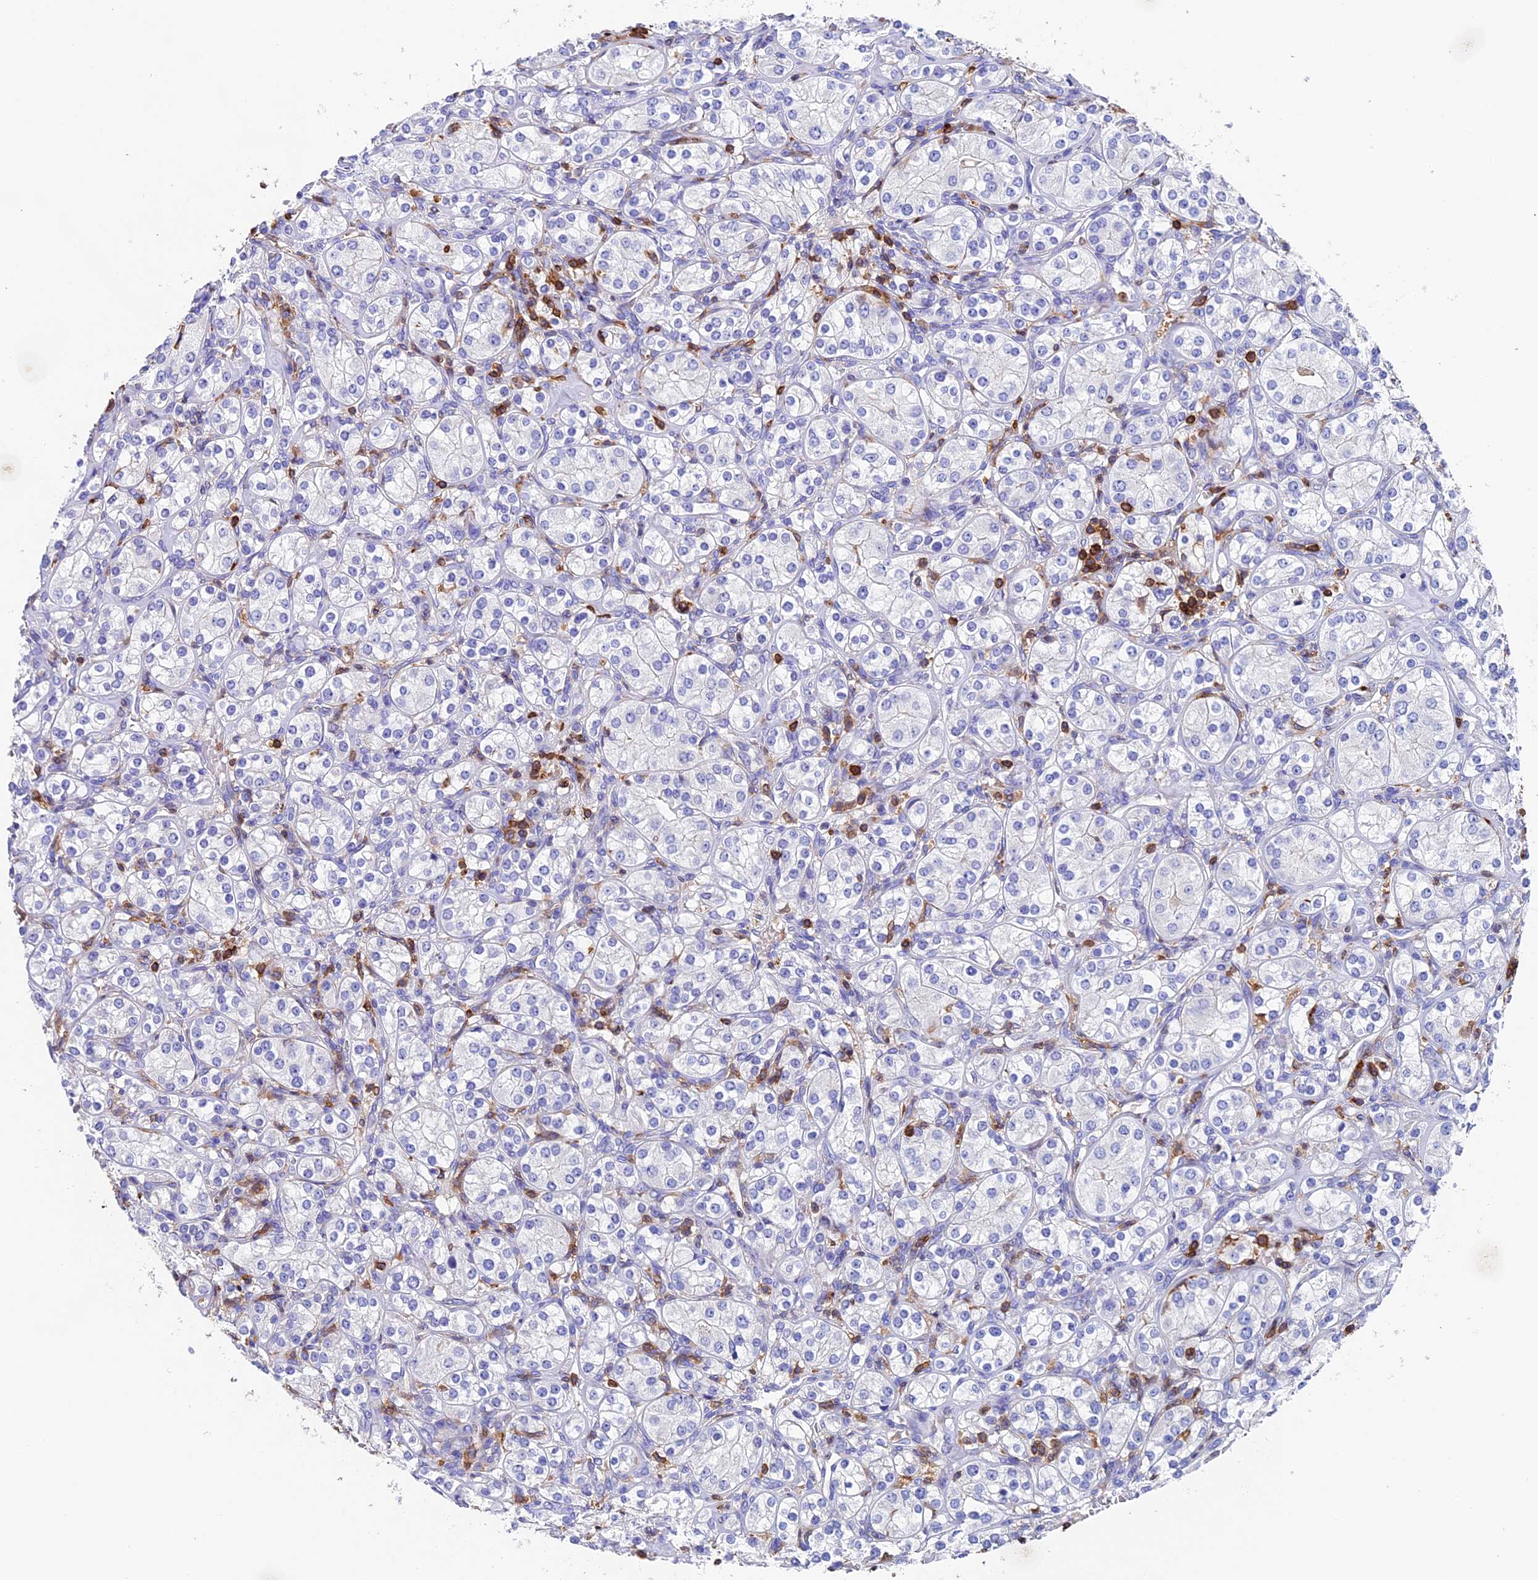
{"staining": {"intensity": "negative", "quantity": "none", "location": "none"}, "tissue": "renal cancer", "cell_type": "Tumor cells", "image_type": "cancer", "snomed": [{"axis": "morphology", "description": "Adenocarcinoma, NOS"}, {"axis": "topography", "description": "Kidney"}], "caption": "Tumor cells are negative for protein expression in human renal cancer.", "gene": "ADAT1", "patient": {"sex": "male", "age": 77}}